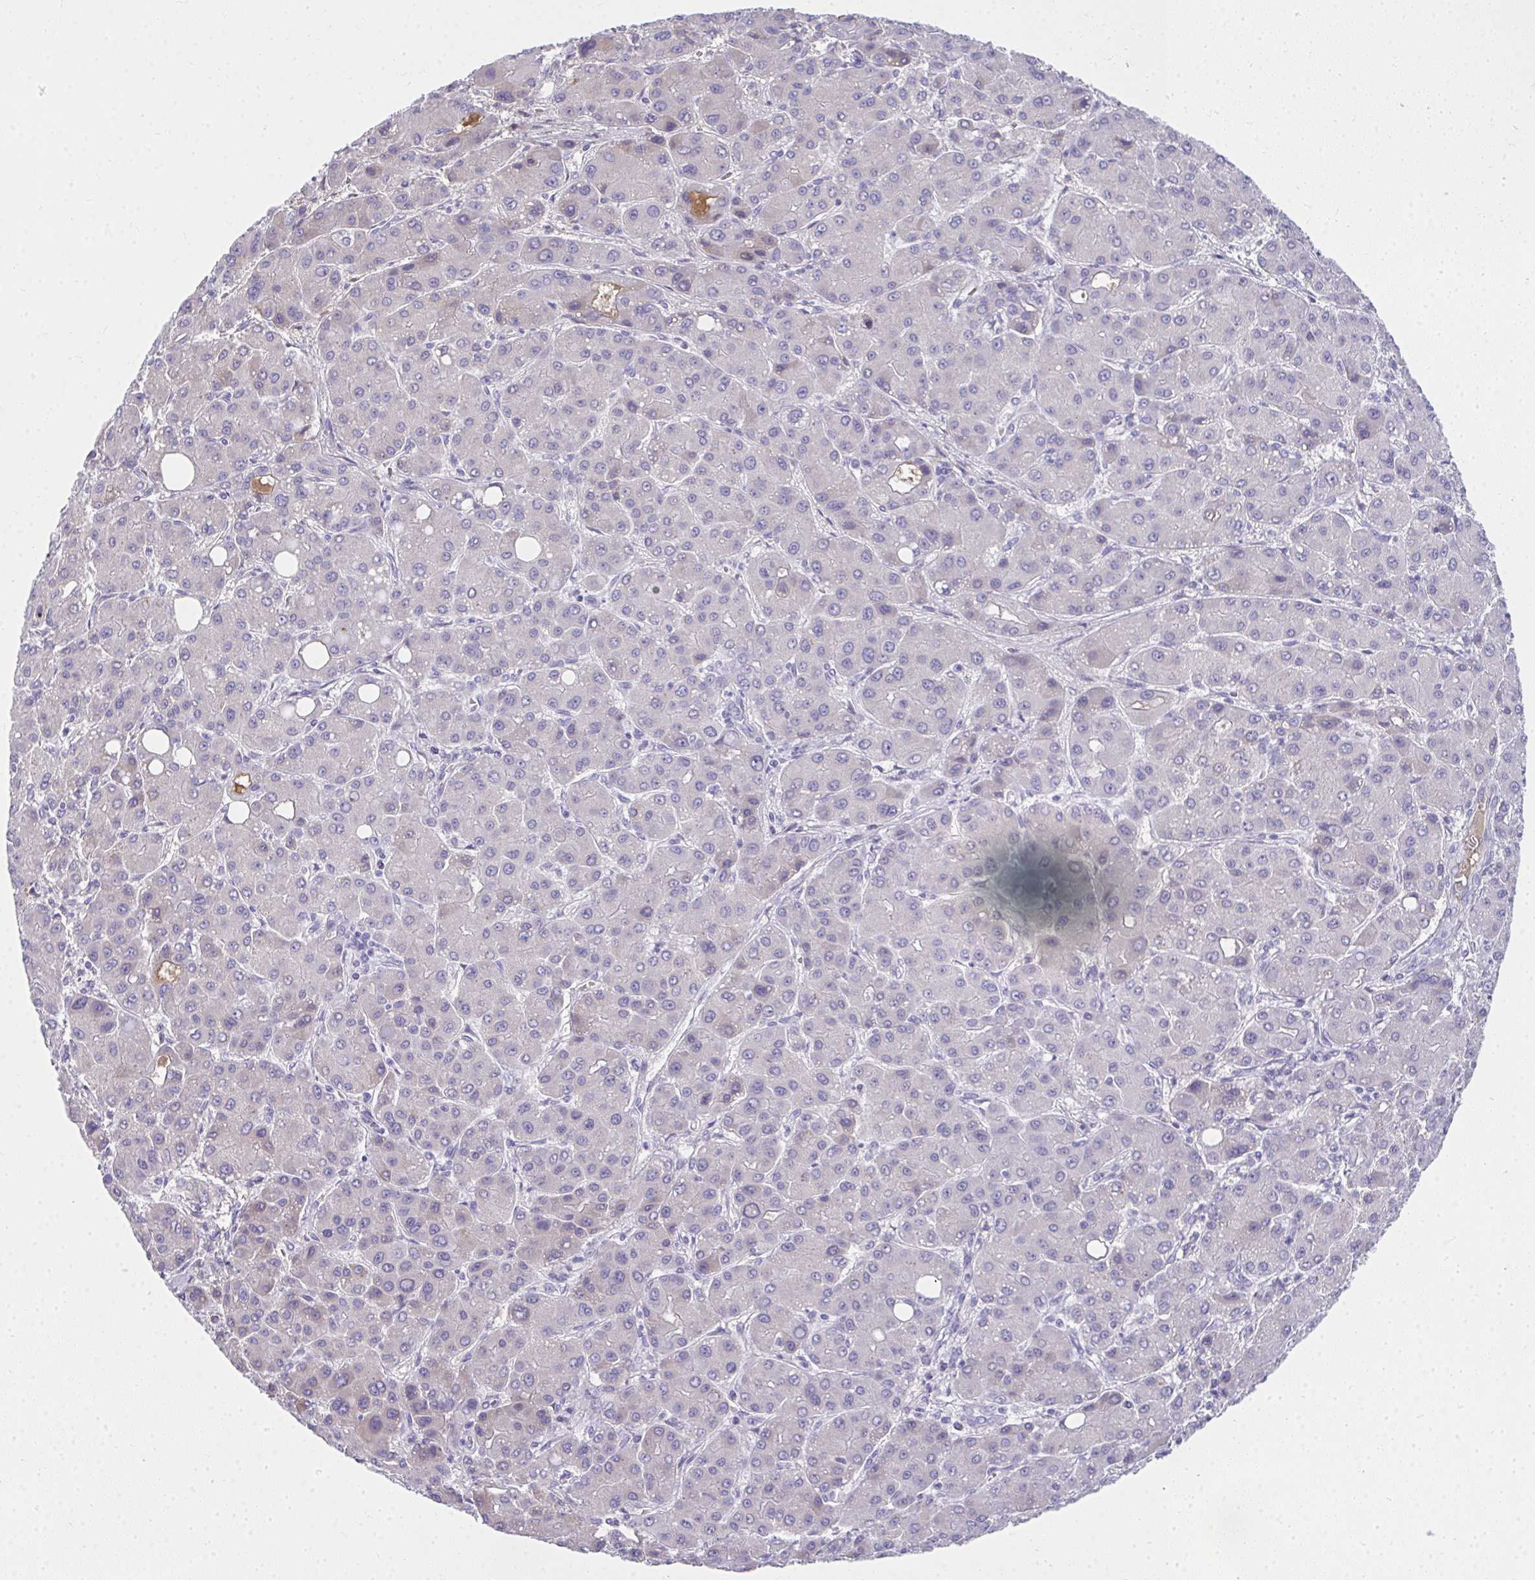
{"staining": {"intensity": "negative", "quantity": "none", "location": "none"}, "tissue": "liver cancer", "cell_type": "Tumor cells", "image_type": "cancer", "snomed": [{"axis": "morphology", "description": "Carcinoma, Hepatocellular, NOS"}, {"axis": "topography", "description": "Liver"}], "caption": "There is no significant staining in tumor cells of liver cancer (hepatocellular carcinoma).", "gene": "ZSWIM3", "patient": {"sex": "male", "age": 55}}